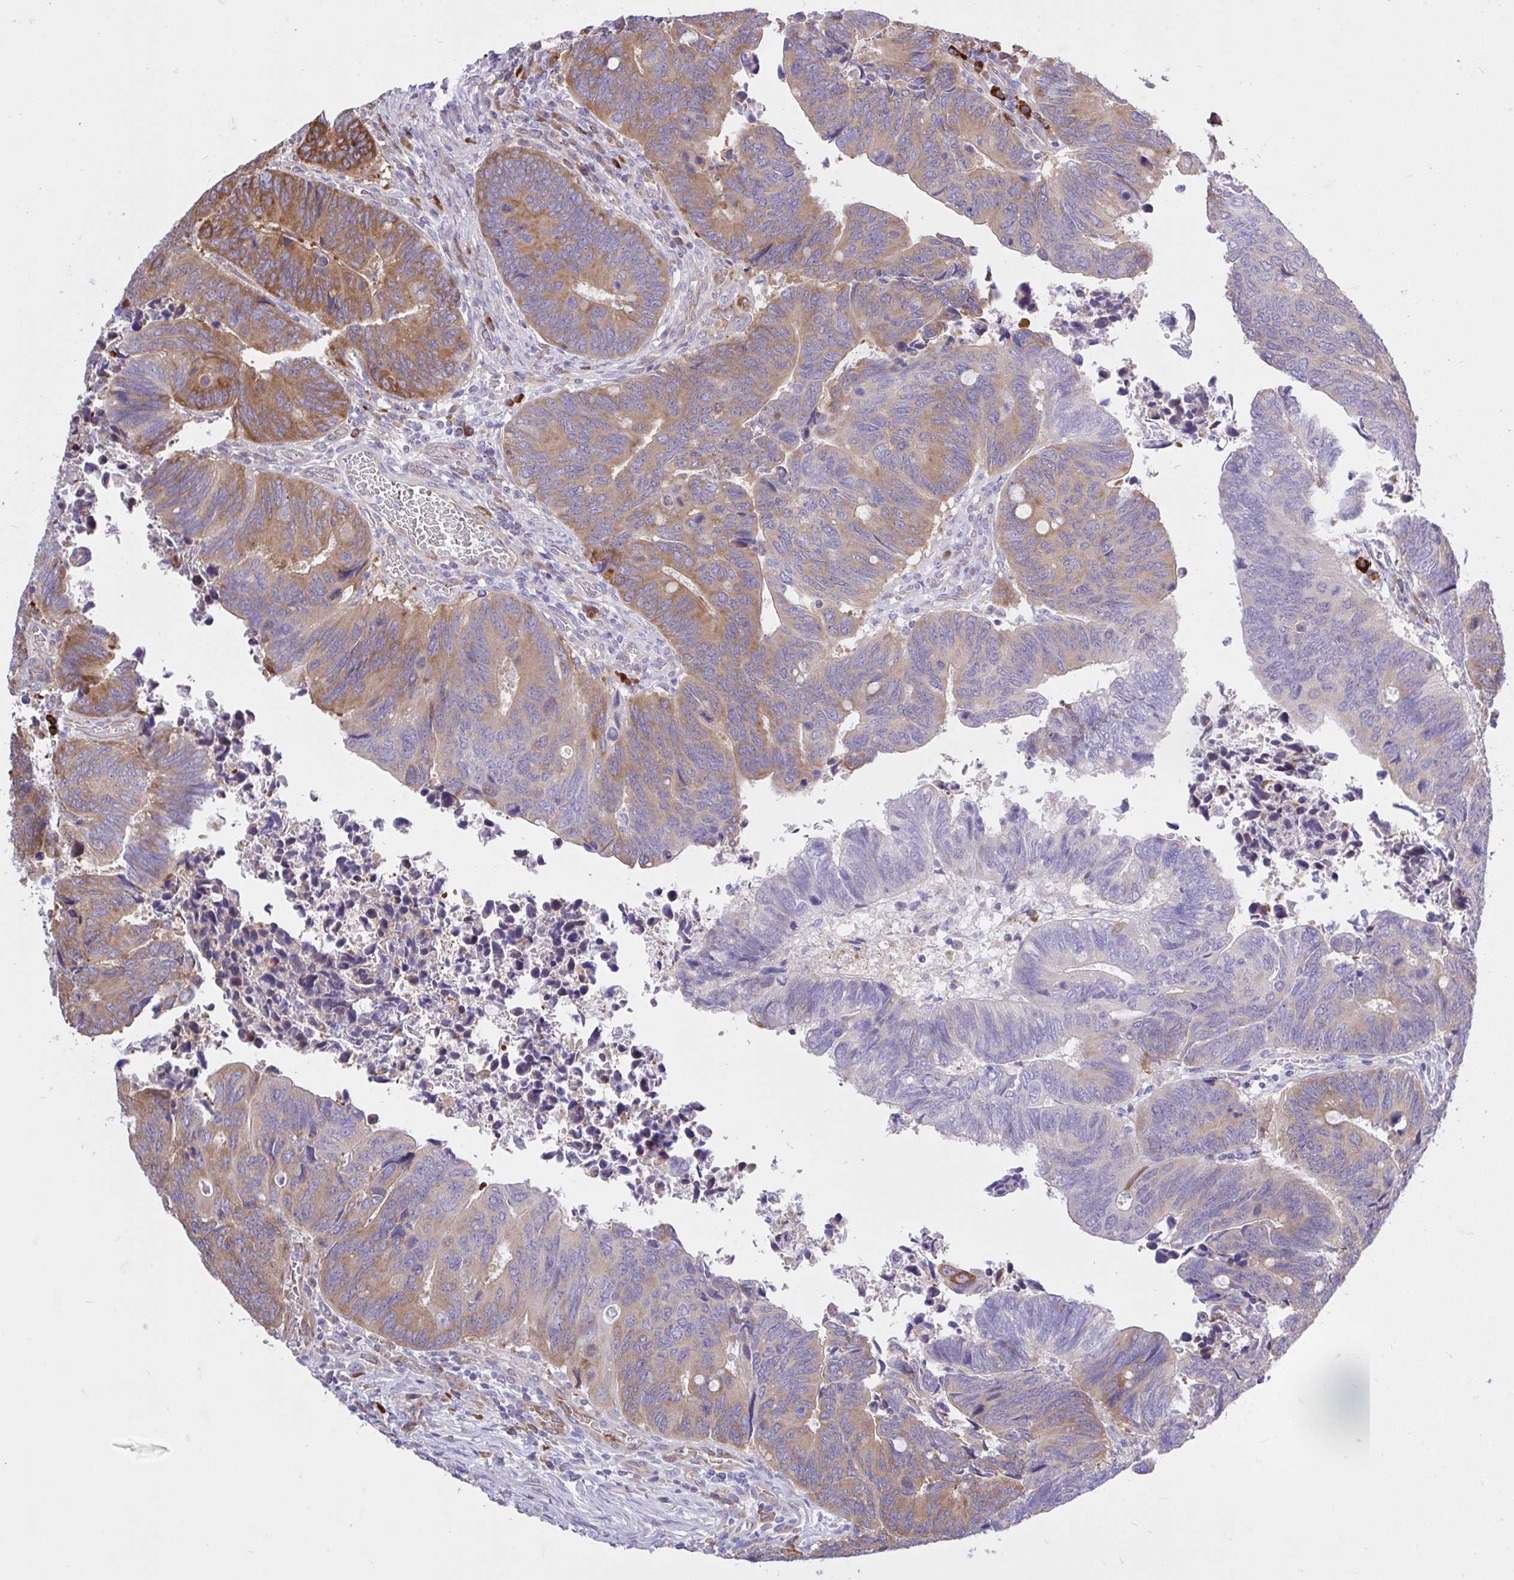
{"staining": {"intensity": "moderate", "quantity": "25%-75%", "location": "cytoplasmic/membranous"}, "tissue": "colorectal cancer", "cell_type": "Tumor cells", "image_type": "cancer", "snomed": [{"axis": "morphology", "description": "Adenocarcinoma, NOS"}, {"axis": "topography", "description": "Colon"}], "caption": "There is medium levels of moderate cytoplasmic/membranous positivity in tumor cells of colorectal cancer, as demonstrated by immunohistochemical staining (brown color).", "gene": "EEF1A2", "patient": {"sex": "male", "age": 87}}